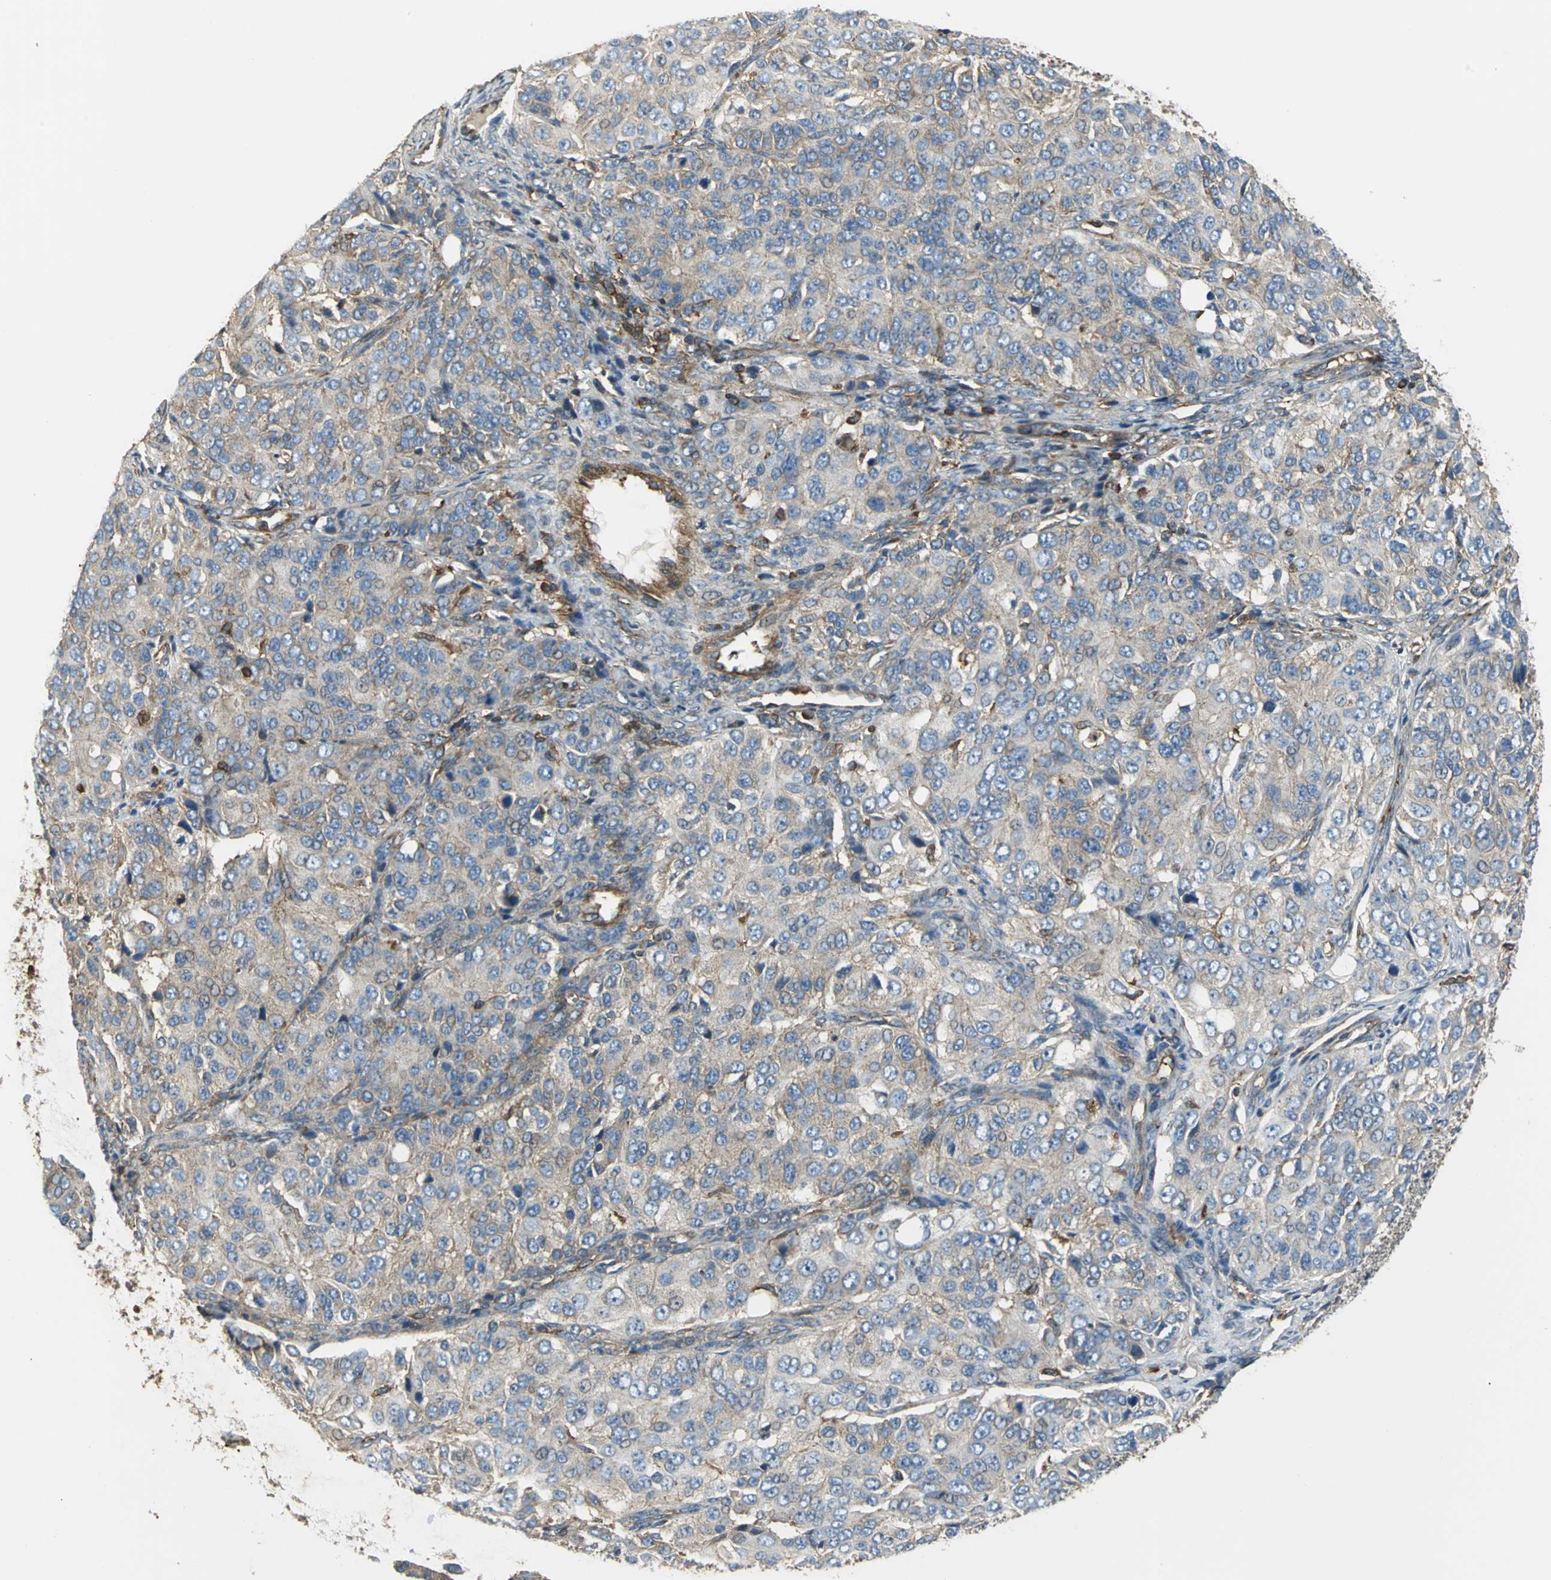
{"staining": {"intensity": "weak", "quantity": "25%-75%", "location": "cytoplasmic/membranous"}, "tissue": "ovarian cancer", "cell_type": "Tumor cells", "image_type": "cancer", "snomed": [{"axis": "morphology", "description": "Carcinoma, endometroid"}, {"axis": "topography", "description": "Ovary"}], "caption": "A low amount of weak cytoplasmic/membranous expression is present in about 25%-75% of tumor cells in ovarian cancer tissue.", "gene": "TLN1", "patient": {"sex": "female", "age": 51}}